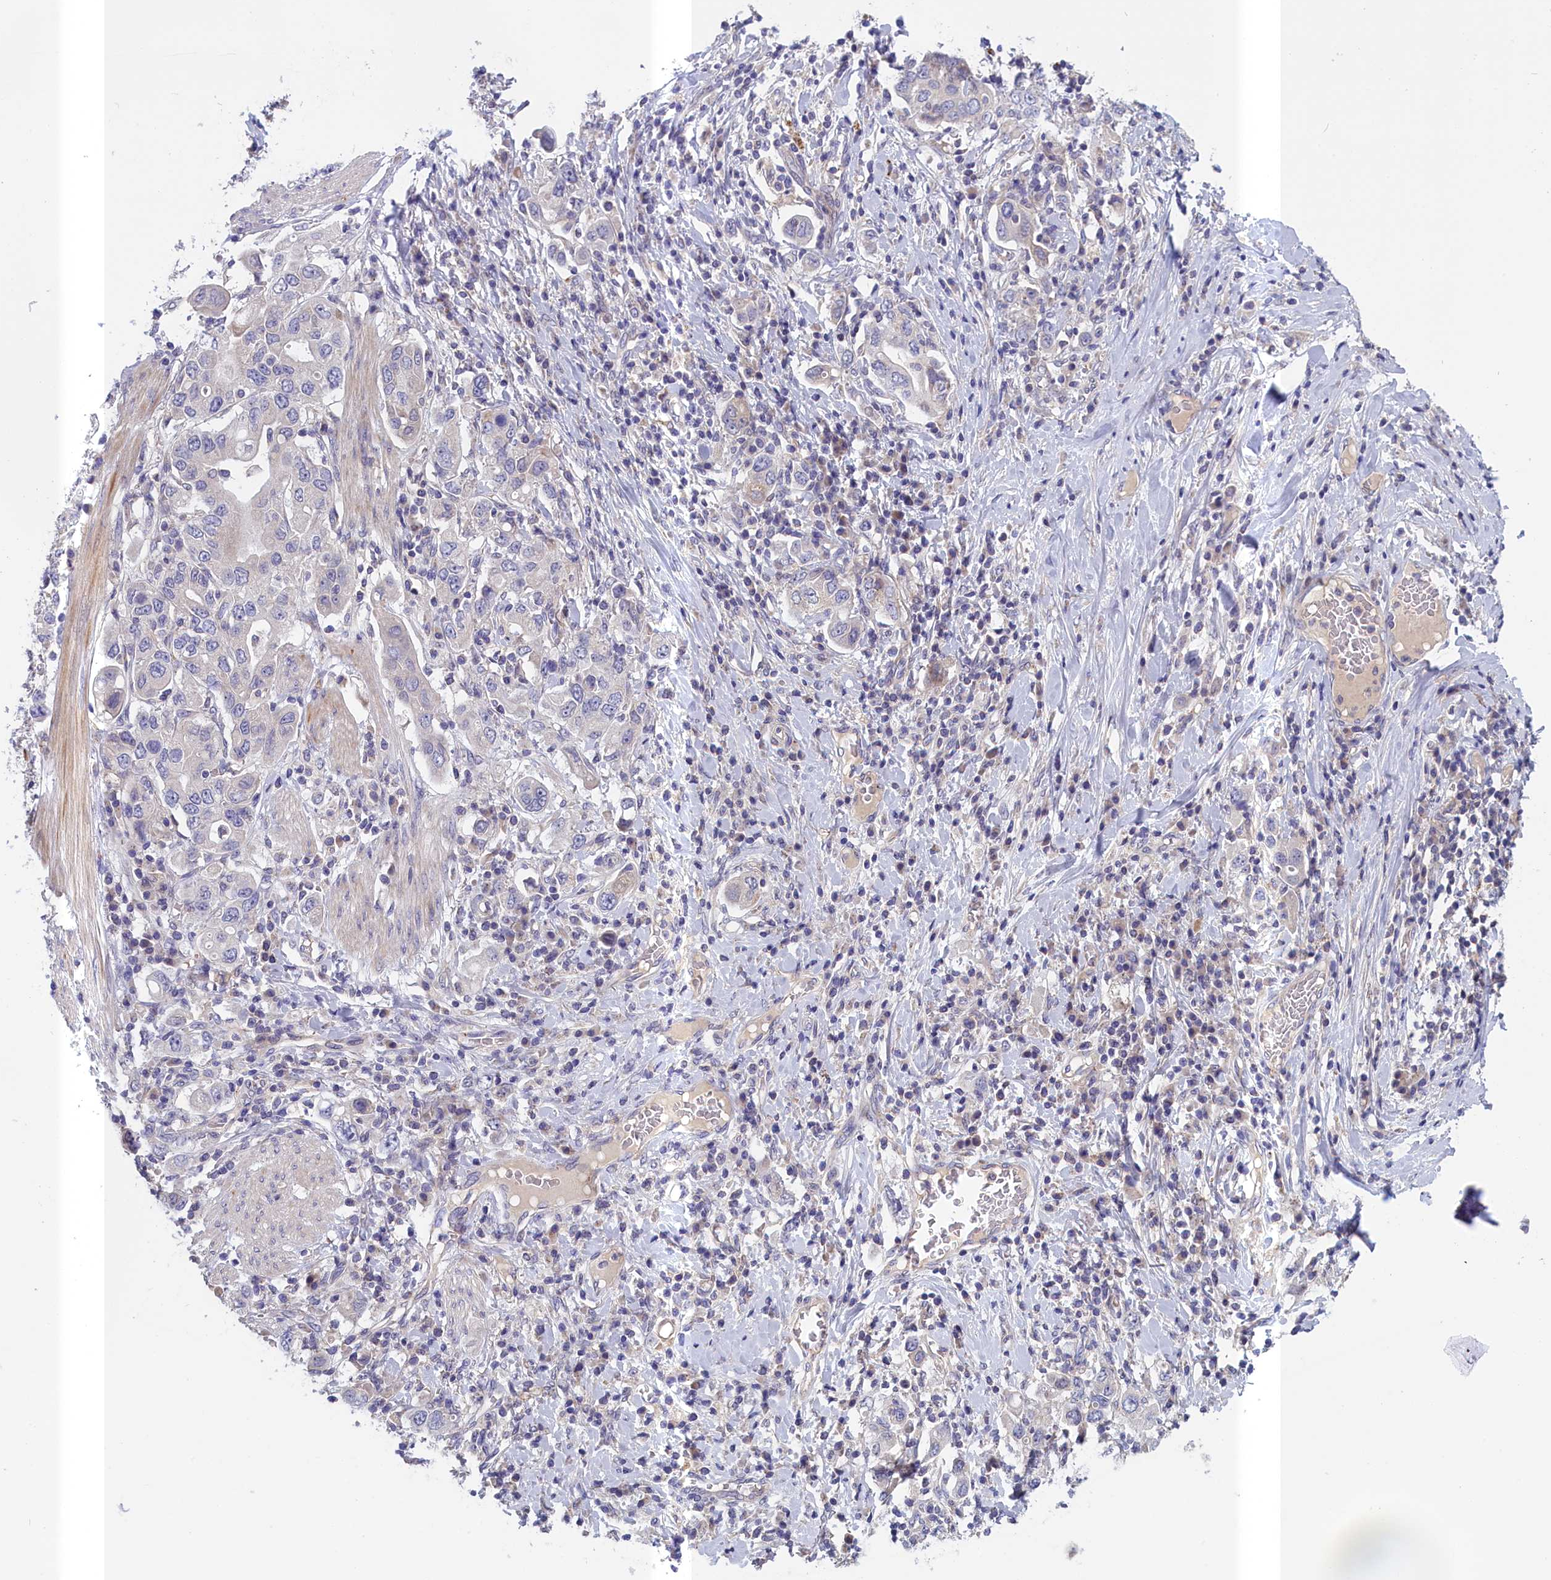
{"staining": {"intensity": "negative", "quantity": "none", "location": "none"}, "tissue": "stomach cancer", "cell_type": "Tumor cells", "image_type": "cancer", "snomed": [{"axis": "morphology", "description": "Adenocarcinoma, NOS"}, {"axis": "topography", "description": "Stomach, upper"}], "caption": "Tumor cells are negative for brown protein staining in stomach adenocarcinoma.", "gene": "IGFALS", "patient": {"sex": "male", "age": 62}}